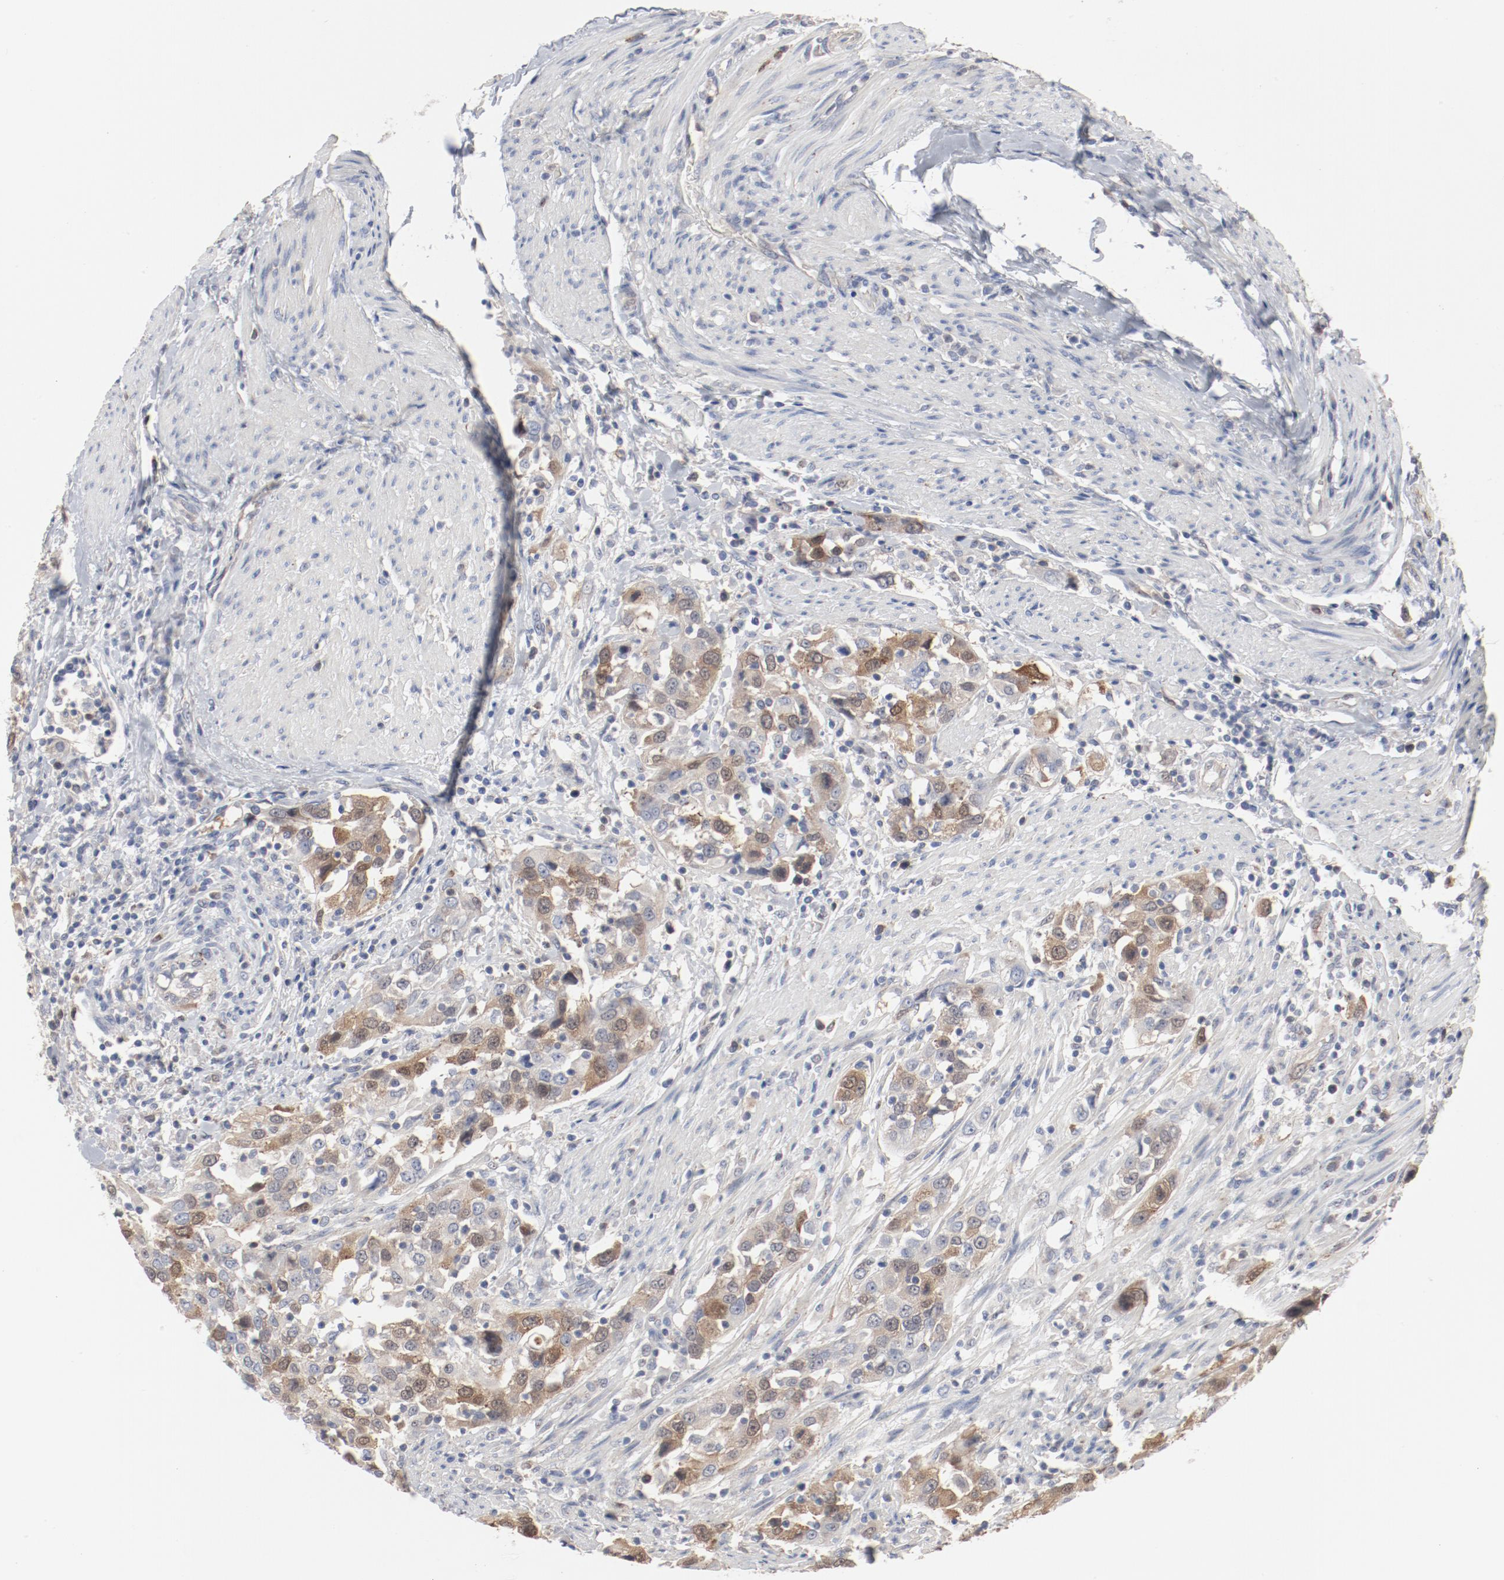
{"staining": {"intensity": "moderate", "quantity": "25%-75%", "location": "cytoplasmic/membranous,nuclear"}, "tissue": "urothelial cancer", "cell_type": "Tumor cells", "image_type": "cancer", "snomed": [{"axis": "morphology", "description": "Urothelial carcinoma, High grade"}, {"axis": "topography", "description": "Urinary bladder"}], "caption": "The histopathology image exhibits a brown stain indicating the presence of a protein in the cytoplasmic/membranous and nuclear of tumor cells in high-grade urothelial carcinoma.", "gene": "CDK1", "patient": {"sex": "female", "age": 80}}